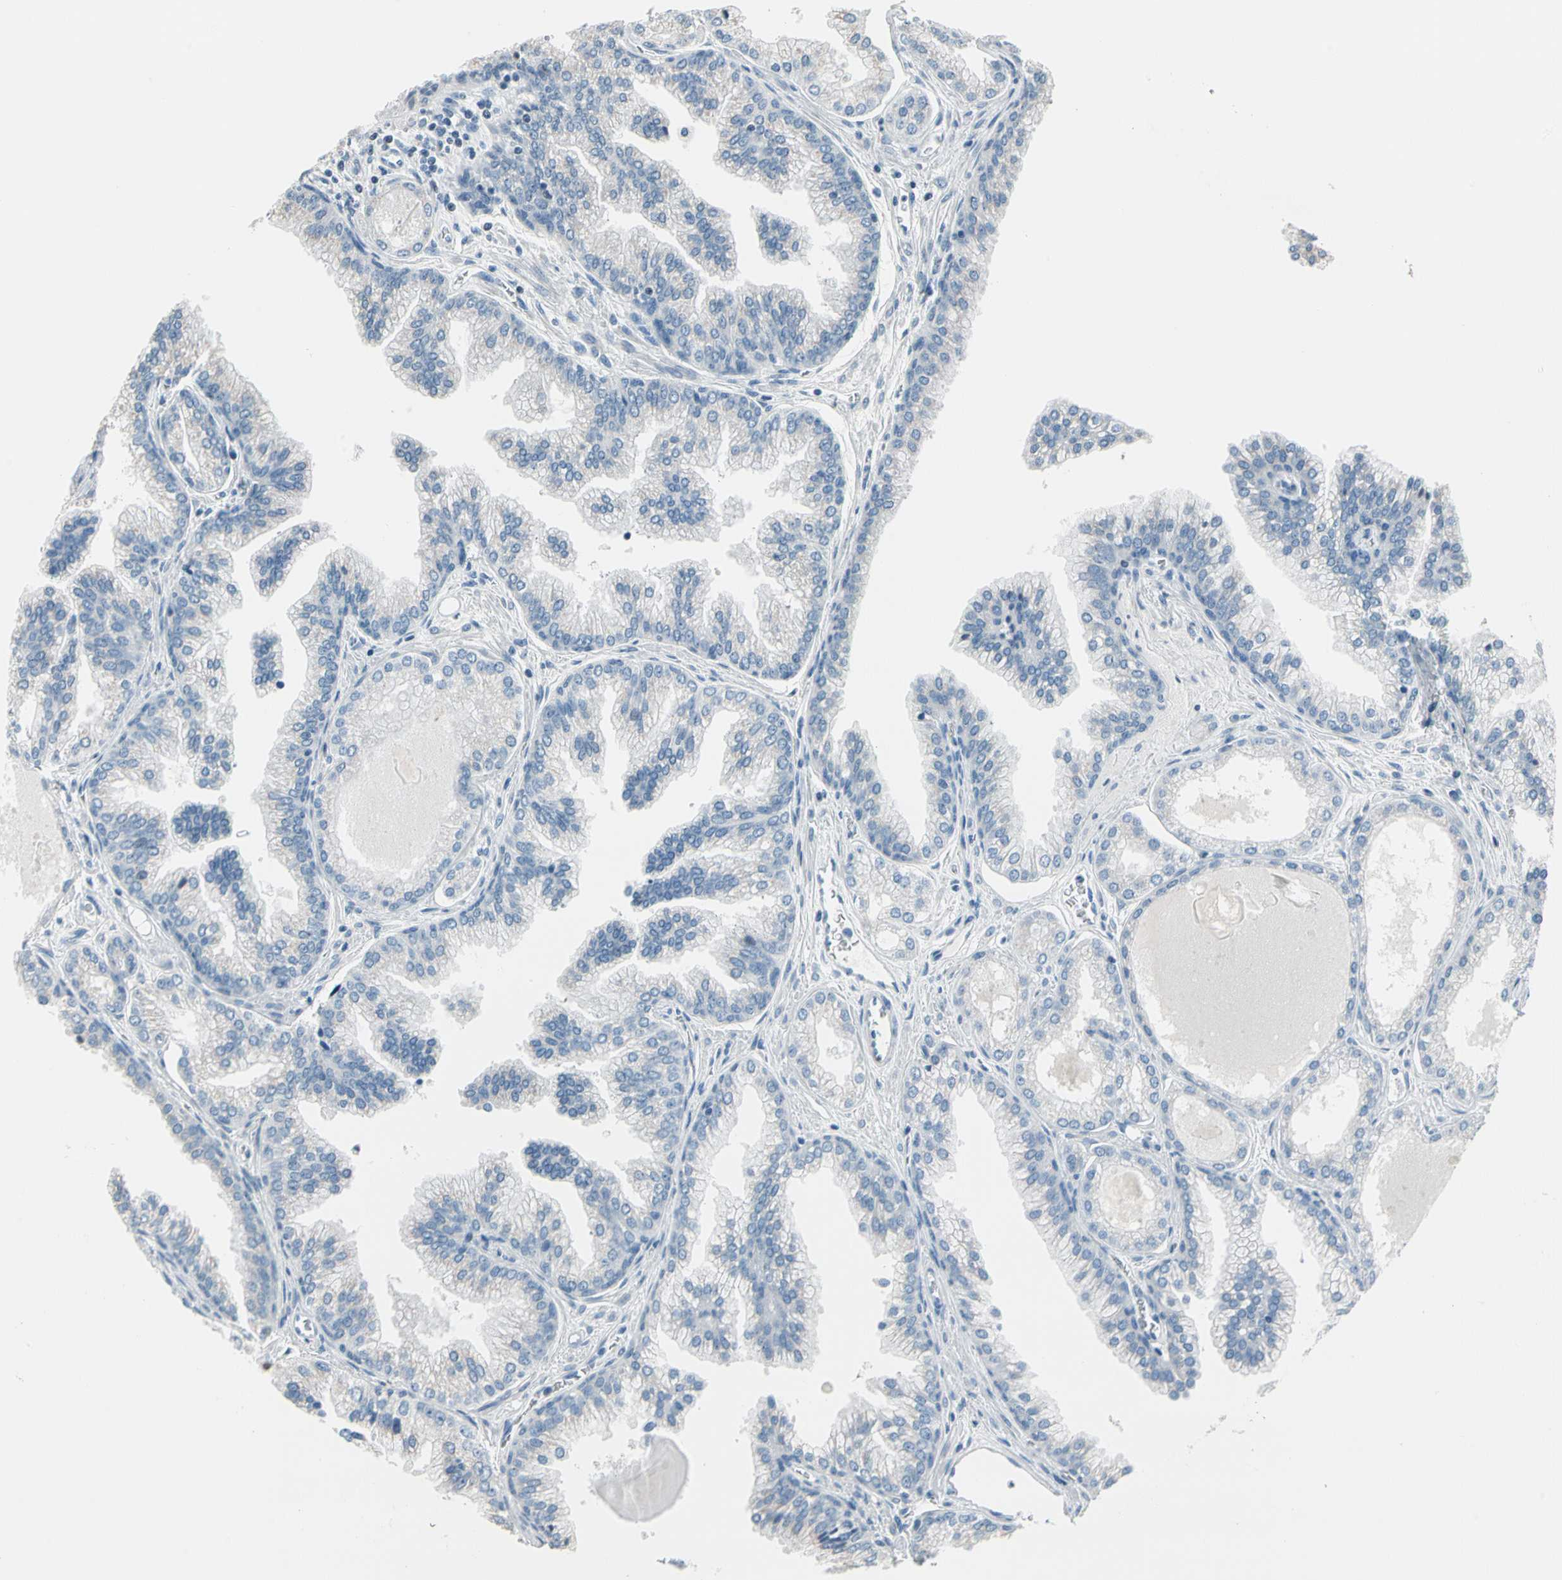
{"staining": {"intensity": "negative", "quantity": "none", "location": "none"}, "tissue": "prostate cancer", "cell_type": "Tumor cells", "image_type": "cancer", "snomed": [{"axis": "morphology", "description": "Adenocarcinoma, Low grade"}, {"axis": "topography", "description": "Prostate"}], "caption": "This histopathology image is of prostate cancer stained with IHC to label a protein in brown with the nuclei are counter-stained blue. There is no positivity in tumor cells.", "gene": "STK40", "patient": {"sex": "male", "age": 59}}